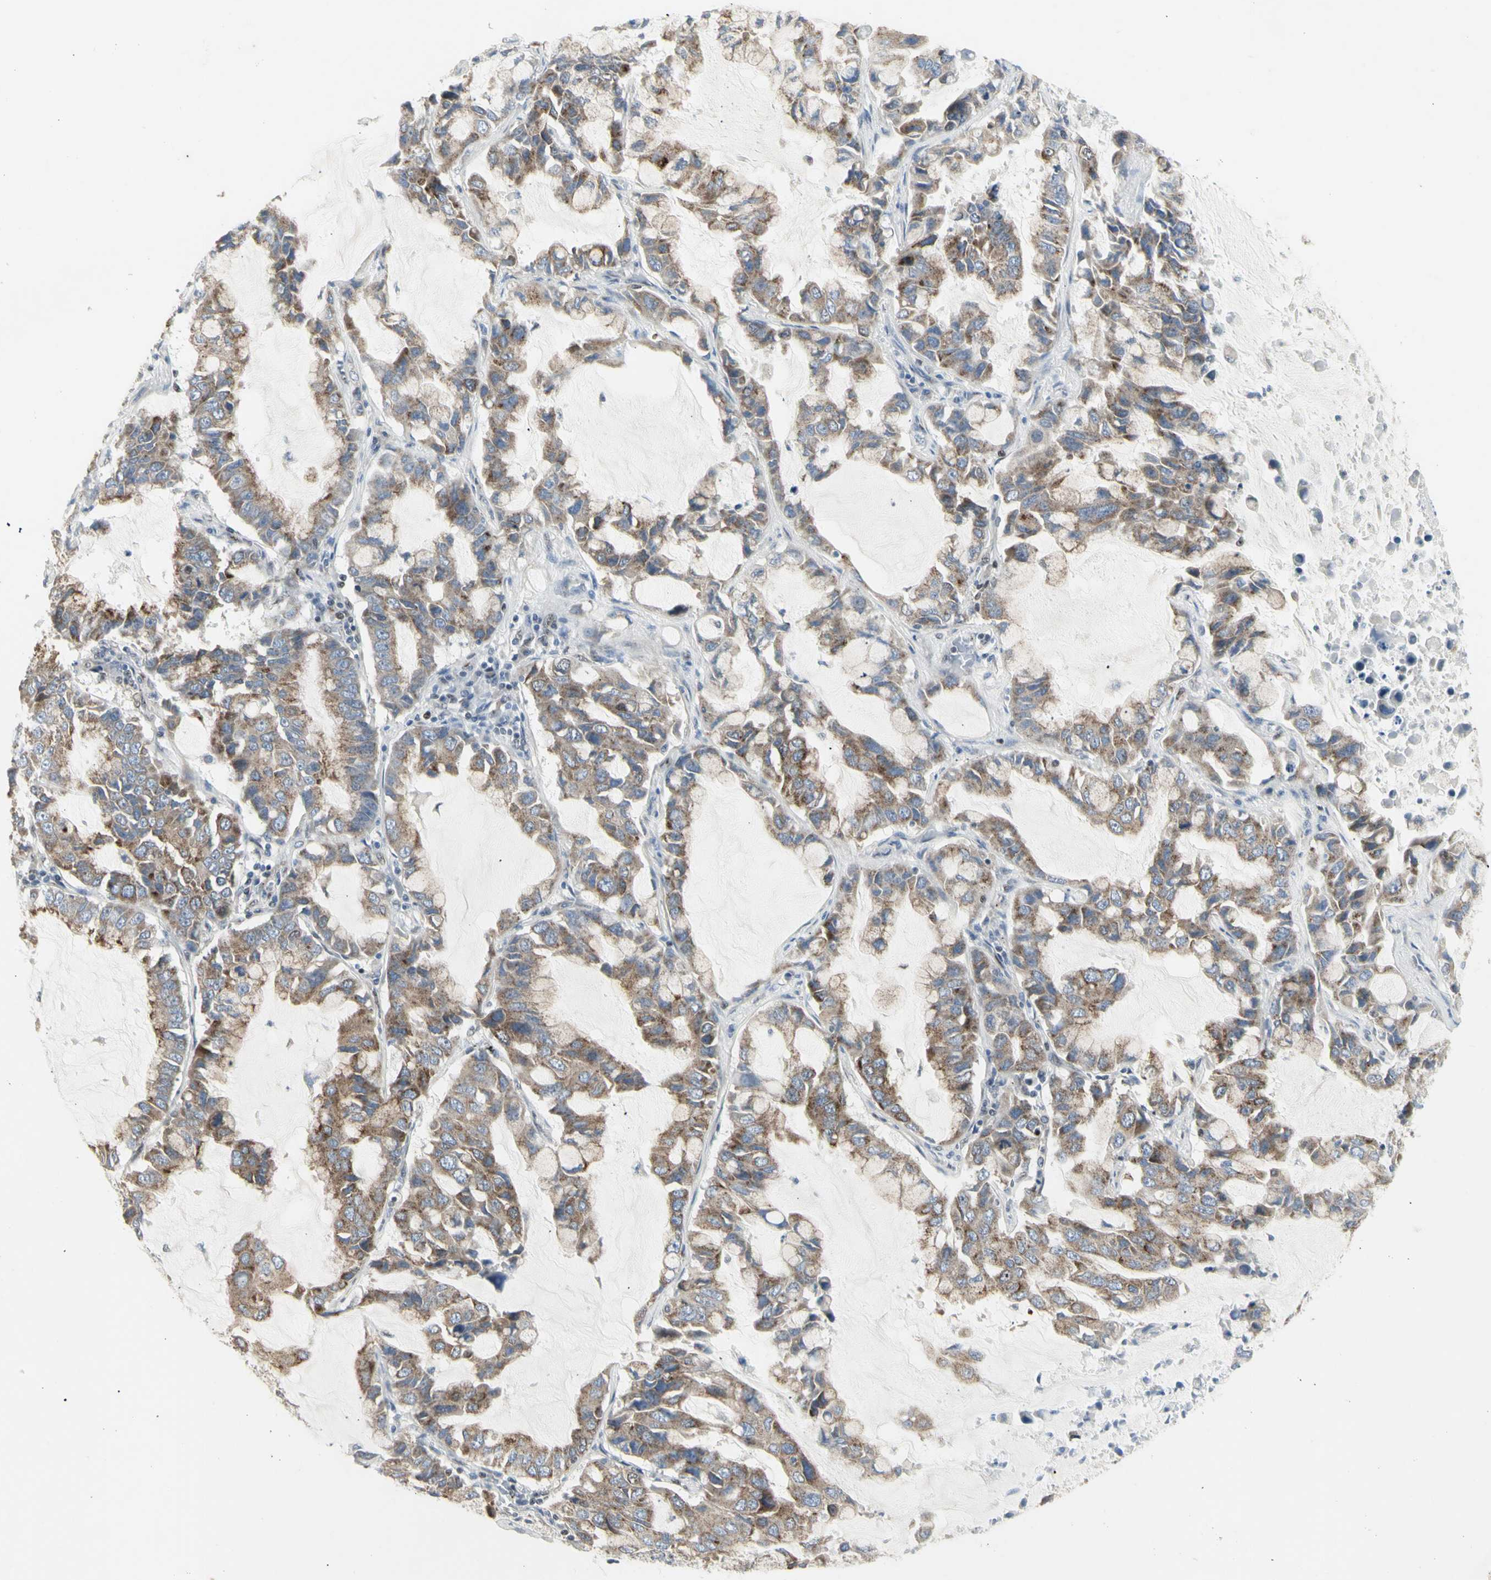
{"staining": {"intensity": "weak", "quantity": ">75%", "location": "cytoplasmic/membranous"}, "tissue": "lung cancer", "cell_type": "Tumor cells", "image_type": "cancer", "snomed": [{"axis": "morphology", "description": "Adenocarcinoma, NOS"}, {"axis": "topography", "description": "Lung"}], "caption": "IHC image of neoplastic tissue: lung cancer stained using immunohistochemistry (IHC) shows low levels of weak protein expression localized specifically in the cytoplasmic/membranous of tumor cells, appearing as a cytoplasmic/membranous brown color.", "gene": "DHRS7B", "patient": {"sex": "male", "age": 64}}